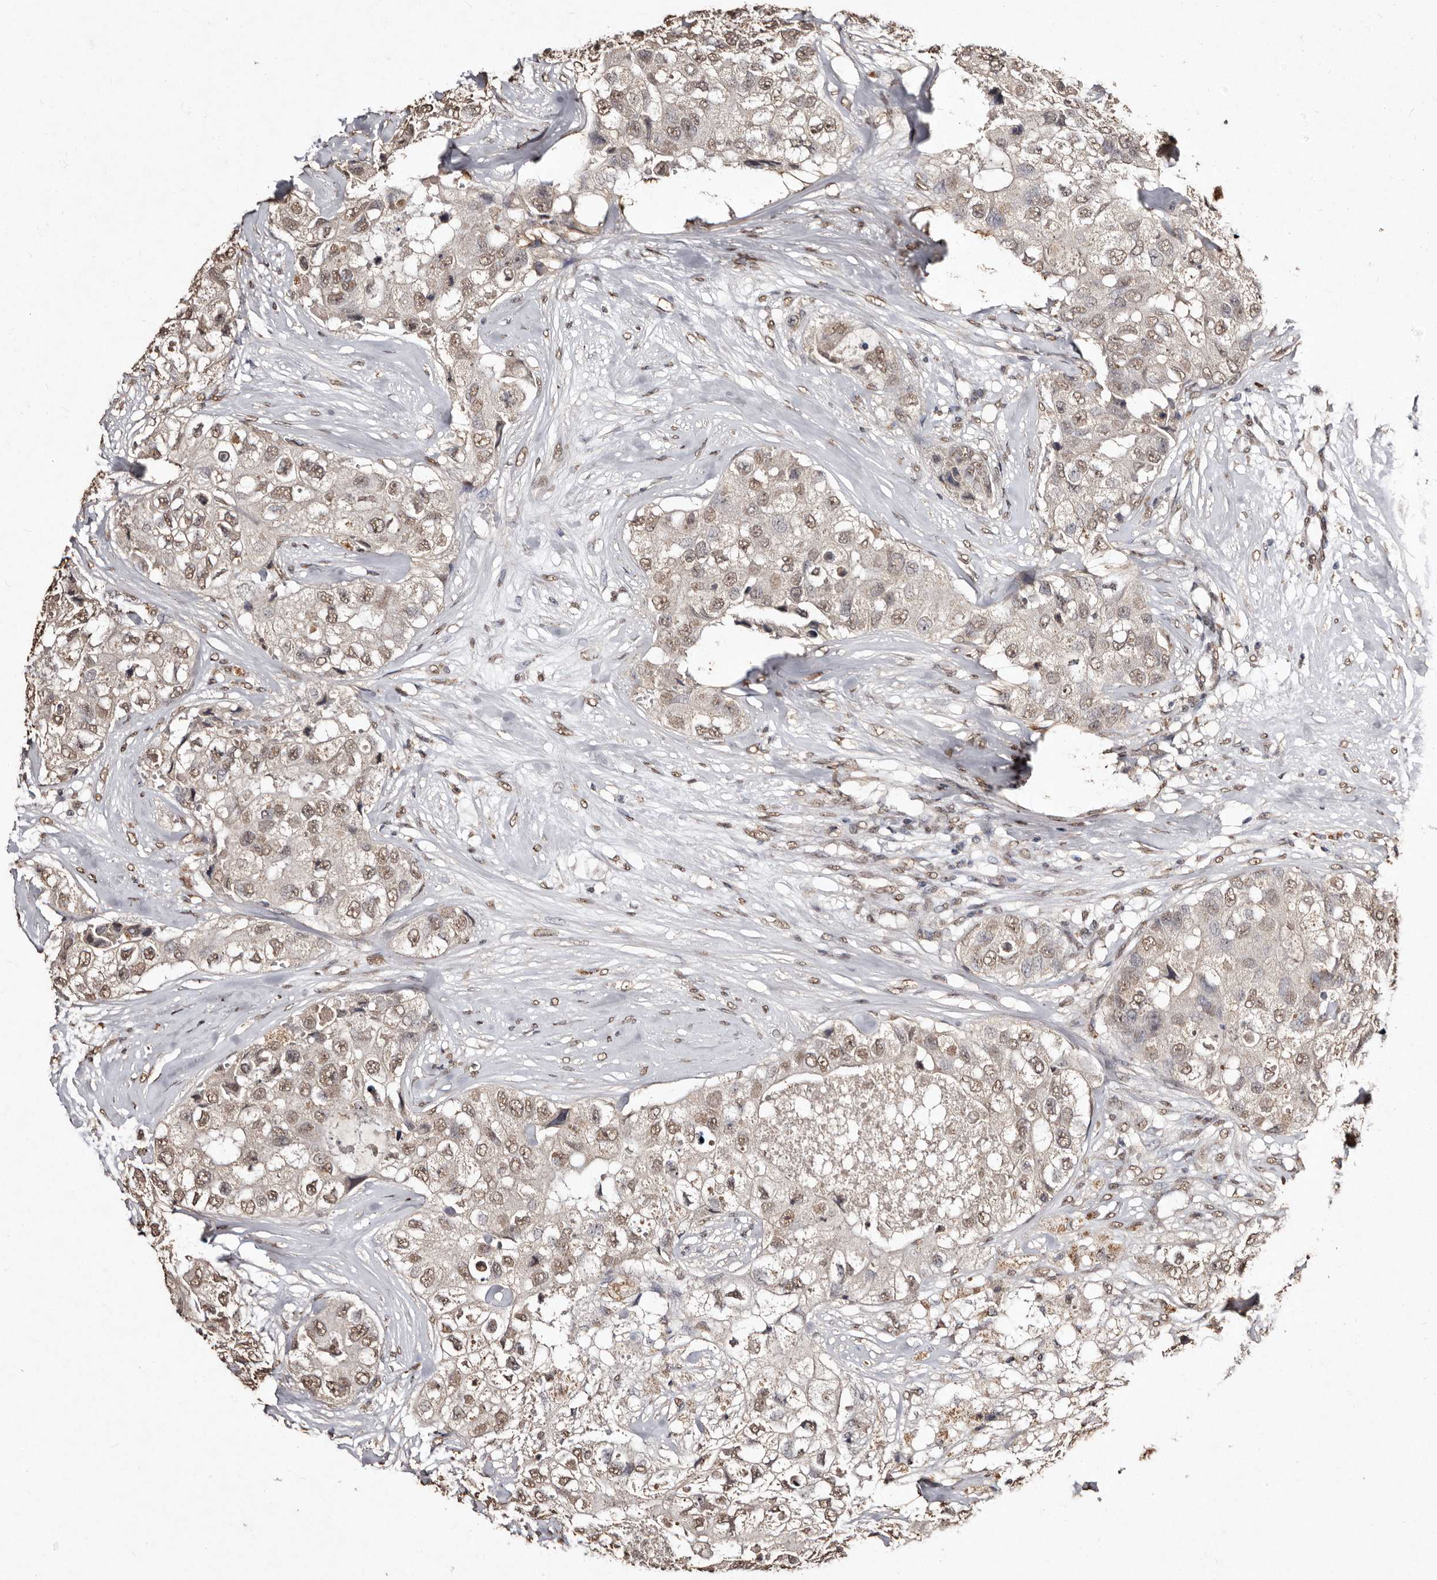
{"staining": {"intensity": "moderate", "quantity": ">75%", "location": "nuclear"}, "tissue": "breast cancer", "cell_type": "Tumor cells", "image_type": "cancer", "snomed": [{"axis": "morphology", "description": "Duct carcinoma"}, {"axis": "topography", "description": "Breast"}], "caption": "This histopathology image reveals breast intraductal carcinoma stained with immunohistochemistry to label a protein in brown. The nuclear of tumor cells show moderate positivity for the protein. Nuclei are counter-stained blue.", "gene": "ERBB4", "patient": {"sex": "female", "age": 62}}